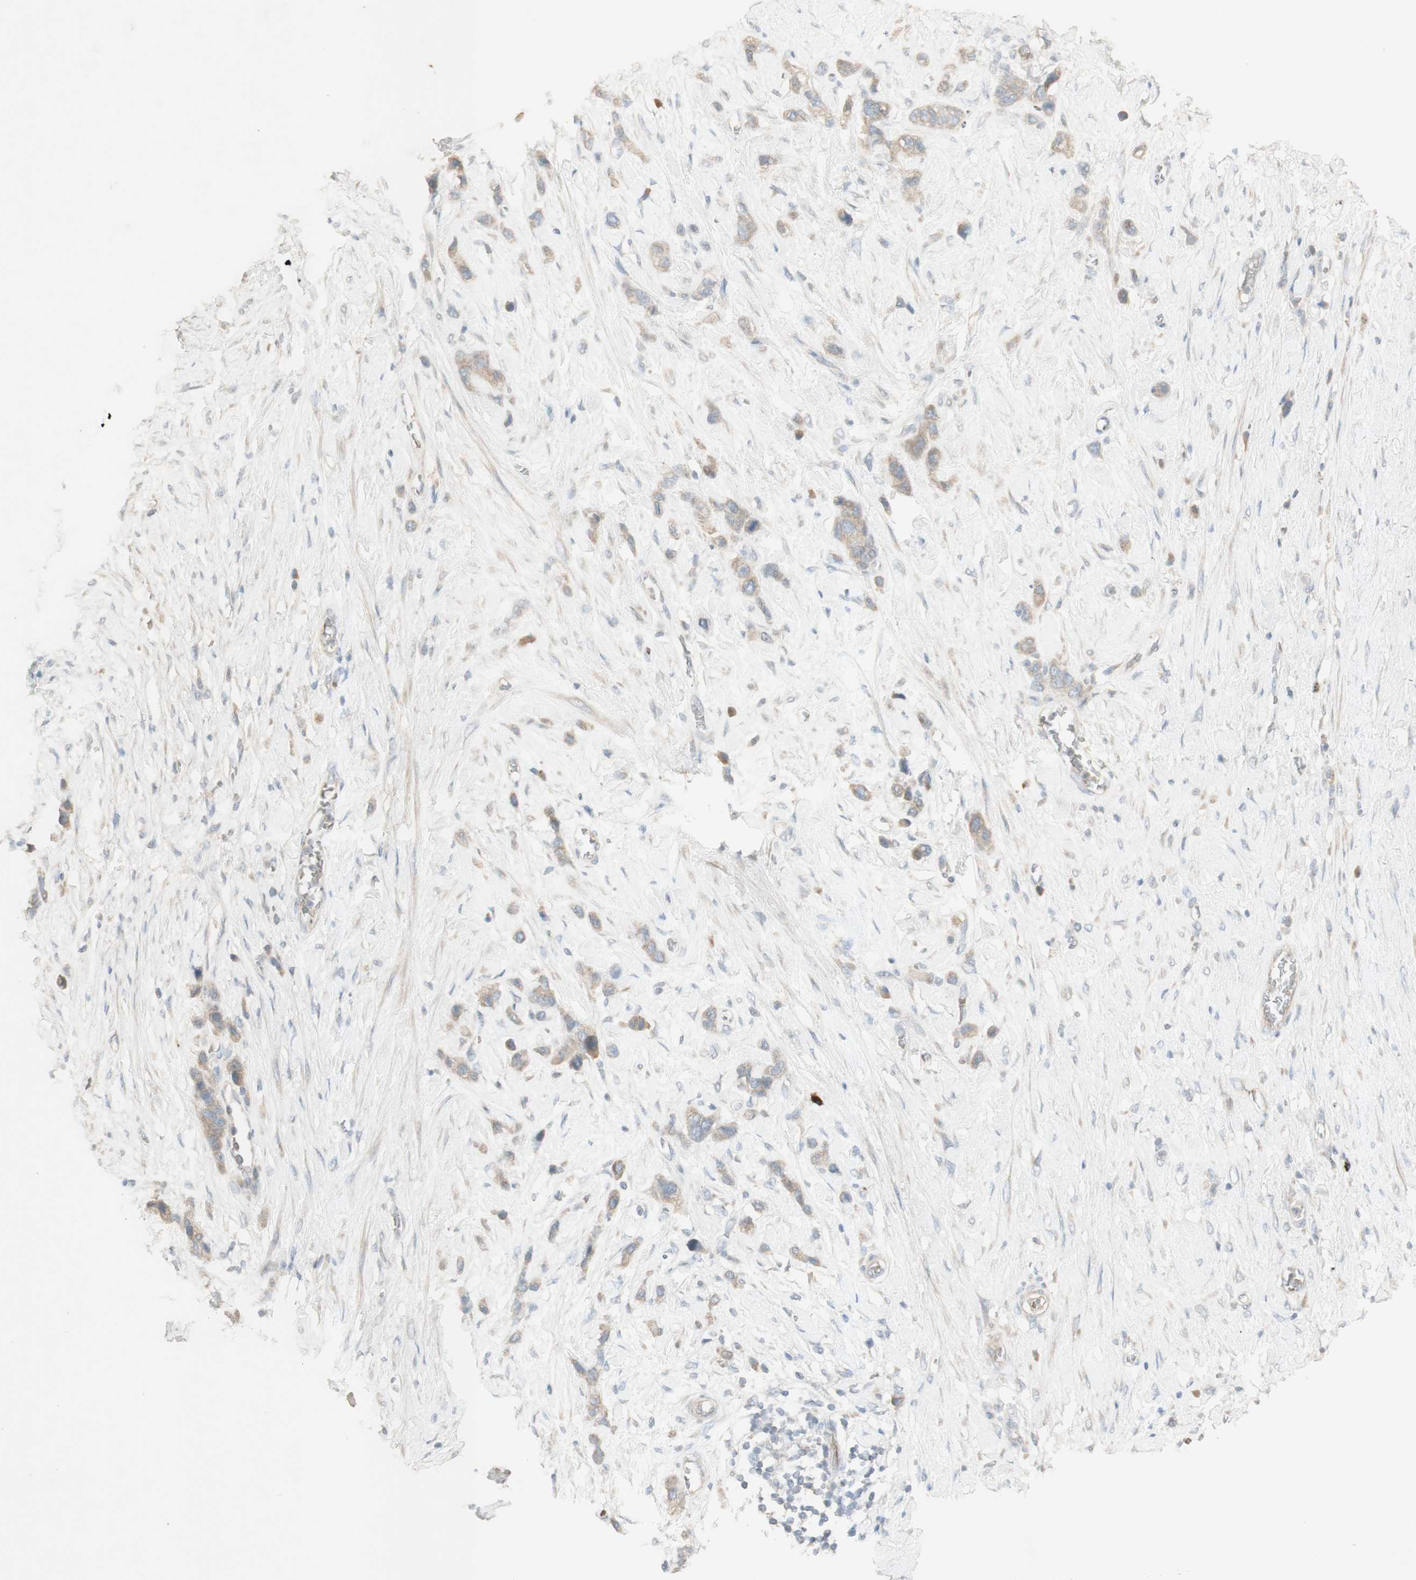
{"staining": {"intensity": "weak", "quantity": ">75%", "location": "cytoplasmic/membranous"}, "tissue": "stomach cancer", "cell_type": "Tumor cells", "image_type": "cancer", "snomed": [{"axis": "morphology", "description": "Adenocarcinoma, NOS"}, {"axis": "morphology", "description": "Adenocarcinoma, High grade"}, {"axis": "topography", "description": "Stomach, upper"}, {"axis": "topography", "description": "Stomach, lower"}], "caption": "The photomicrograph reveals staining of stomach cancer (high-grade adenocarcinoma), revealing weak cytoplasmic/membranous protein expression (brown color) within tumor cells.", "gene": "PTGER4", "patient": {"sex": "female", "age": 65}}